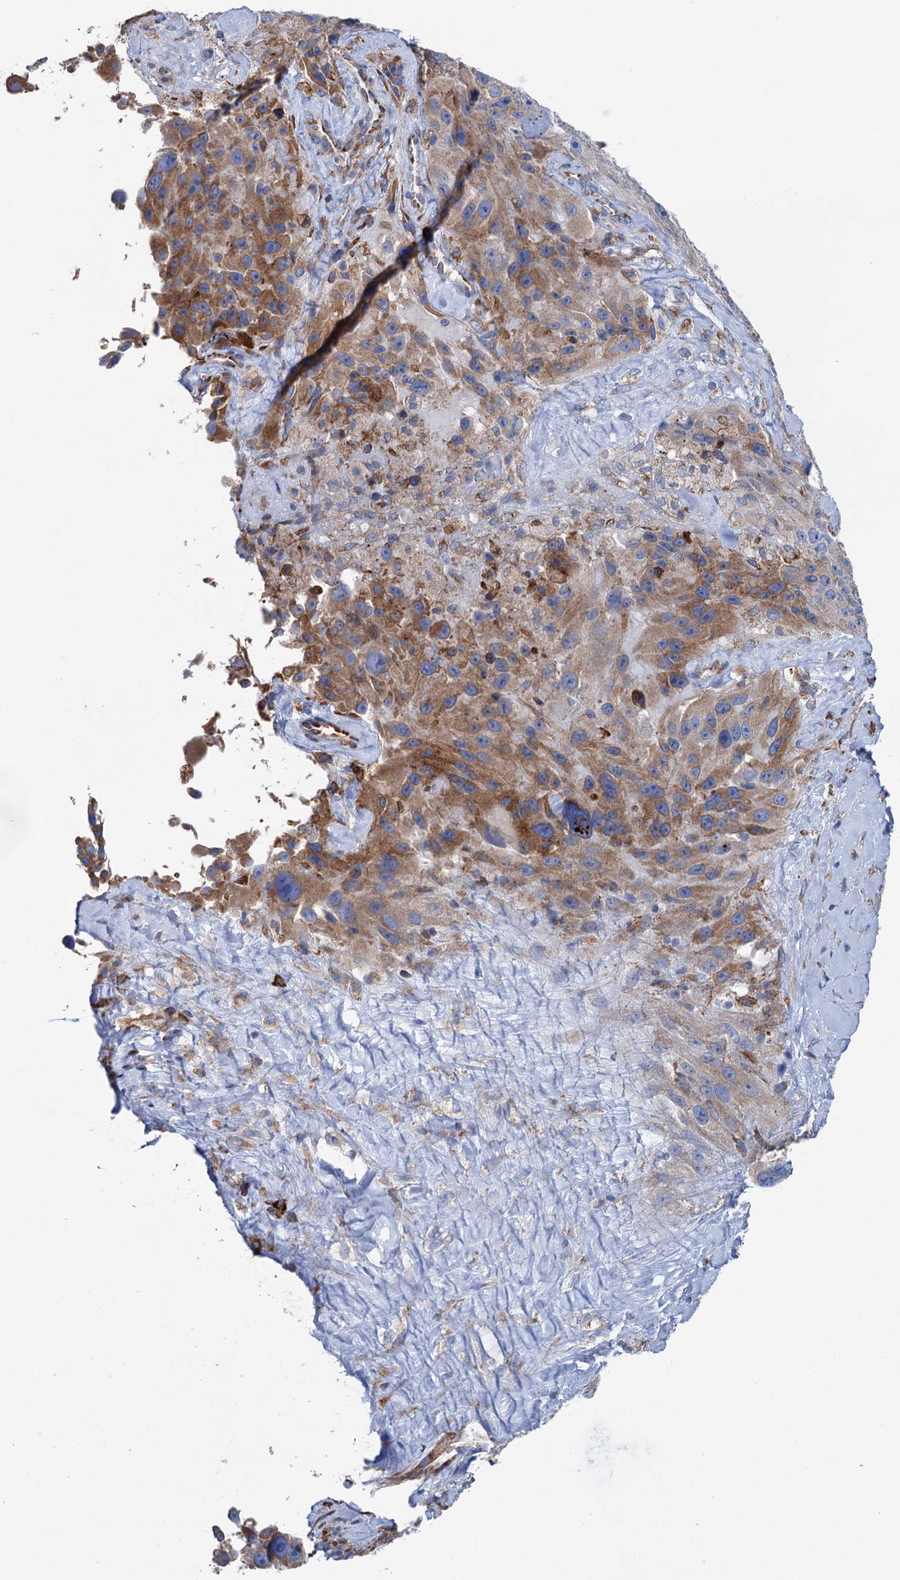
{"staining": {"intensity": "moderate", "quantity": "25%-75%", "location": "cytoplasmic/membranous"}, "tissue": "melanoma", "cell_type": "Tumor cells", "image_type": "cancer", "snomed": [{"axis": "morphology", "description": "Malignant melanoma, Metastatic site"}, {"axis": "topography", "description": "Lymph node"}], "caption": "Immunohistochemistry (IHC) (DAB (3,3'-diaminobenzidine)) staining of melanoma reveals moderate cytoplasmic/membranous protein expression in approximately 25%-75% of tumor cells.", "gene": "SHE", "patient": {"sex": "male", "age": 62}}